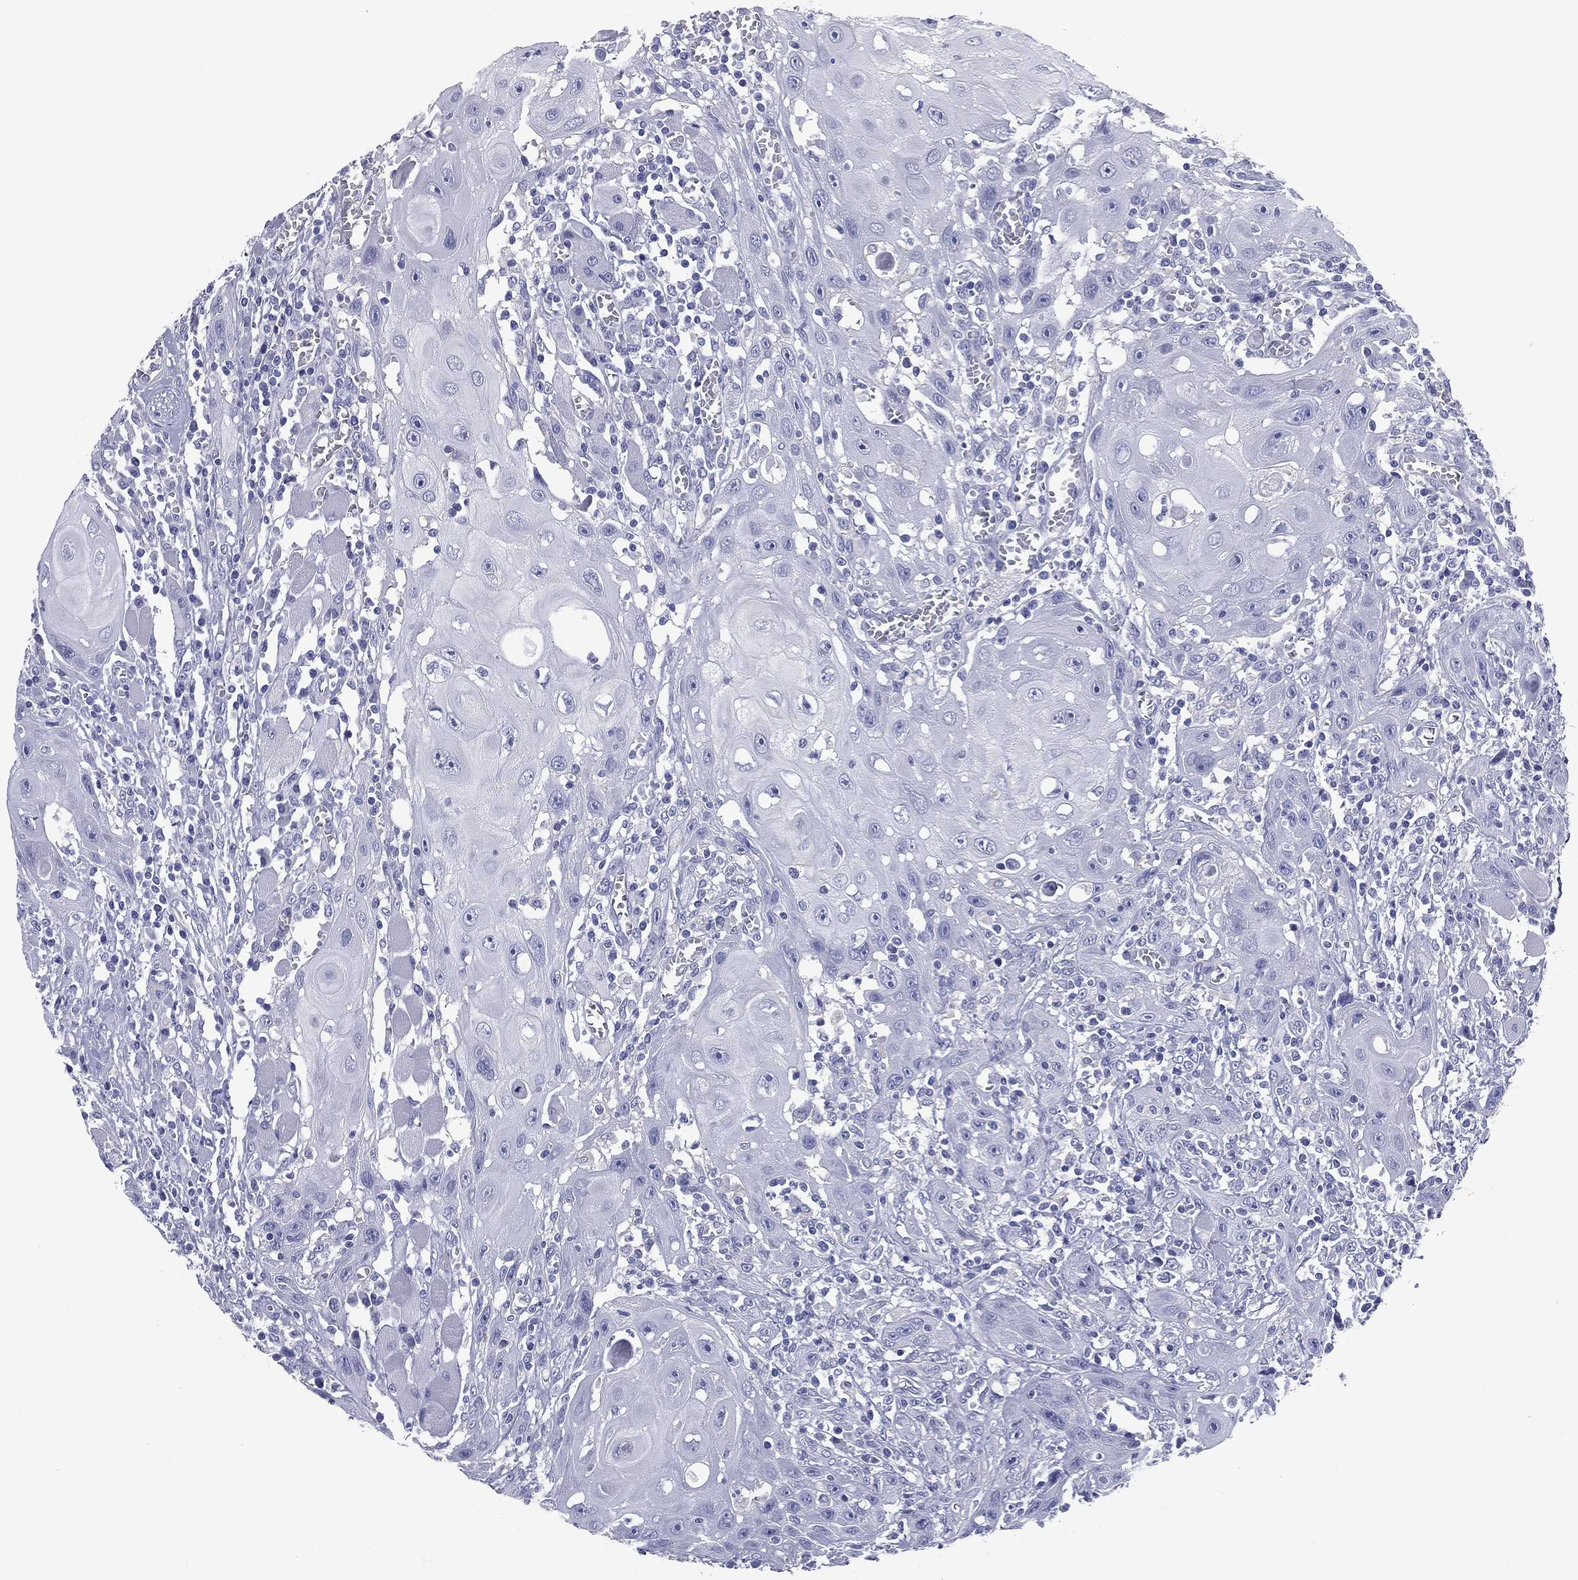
{"staining": {"intensity": "negative", "quantity": "none", "location": "none"}, "tissue": "head and neck cancer", "cell_type": "Tumor cells", "image_type": "cancer", "snomed": [{"axis": "morphology", "description": "Normal tissue, NOS"}, {"axis": "morphology", "description": "Squamous cell carcinoma, NOS"}, {"axis": "topography", "description": "Oral tissue"}, {"axis": "topography", "description": "Head-Neck"}], "caption": "Immunohistochemistry histopathology image of neoplastic tissue: head and neck cancer stained with DAB (3,3'-diaminobenzidine) demonstrates no significant protein staining in tumor cells.", "gene": "FCER2", "patient": {"sex": "male", "age": 71}}